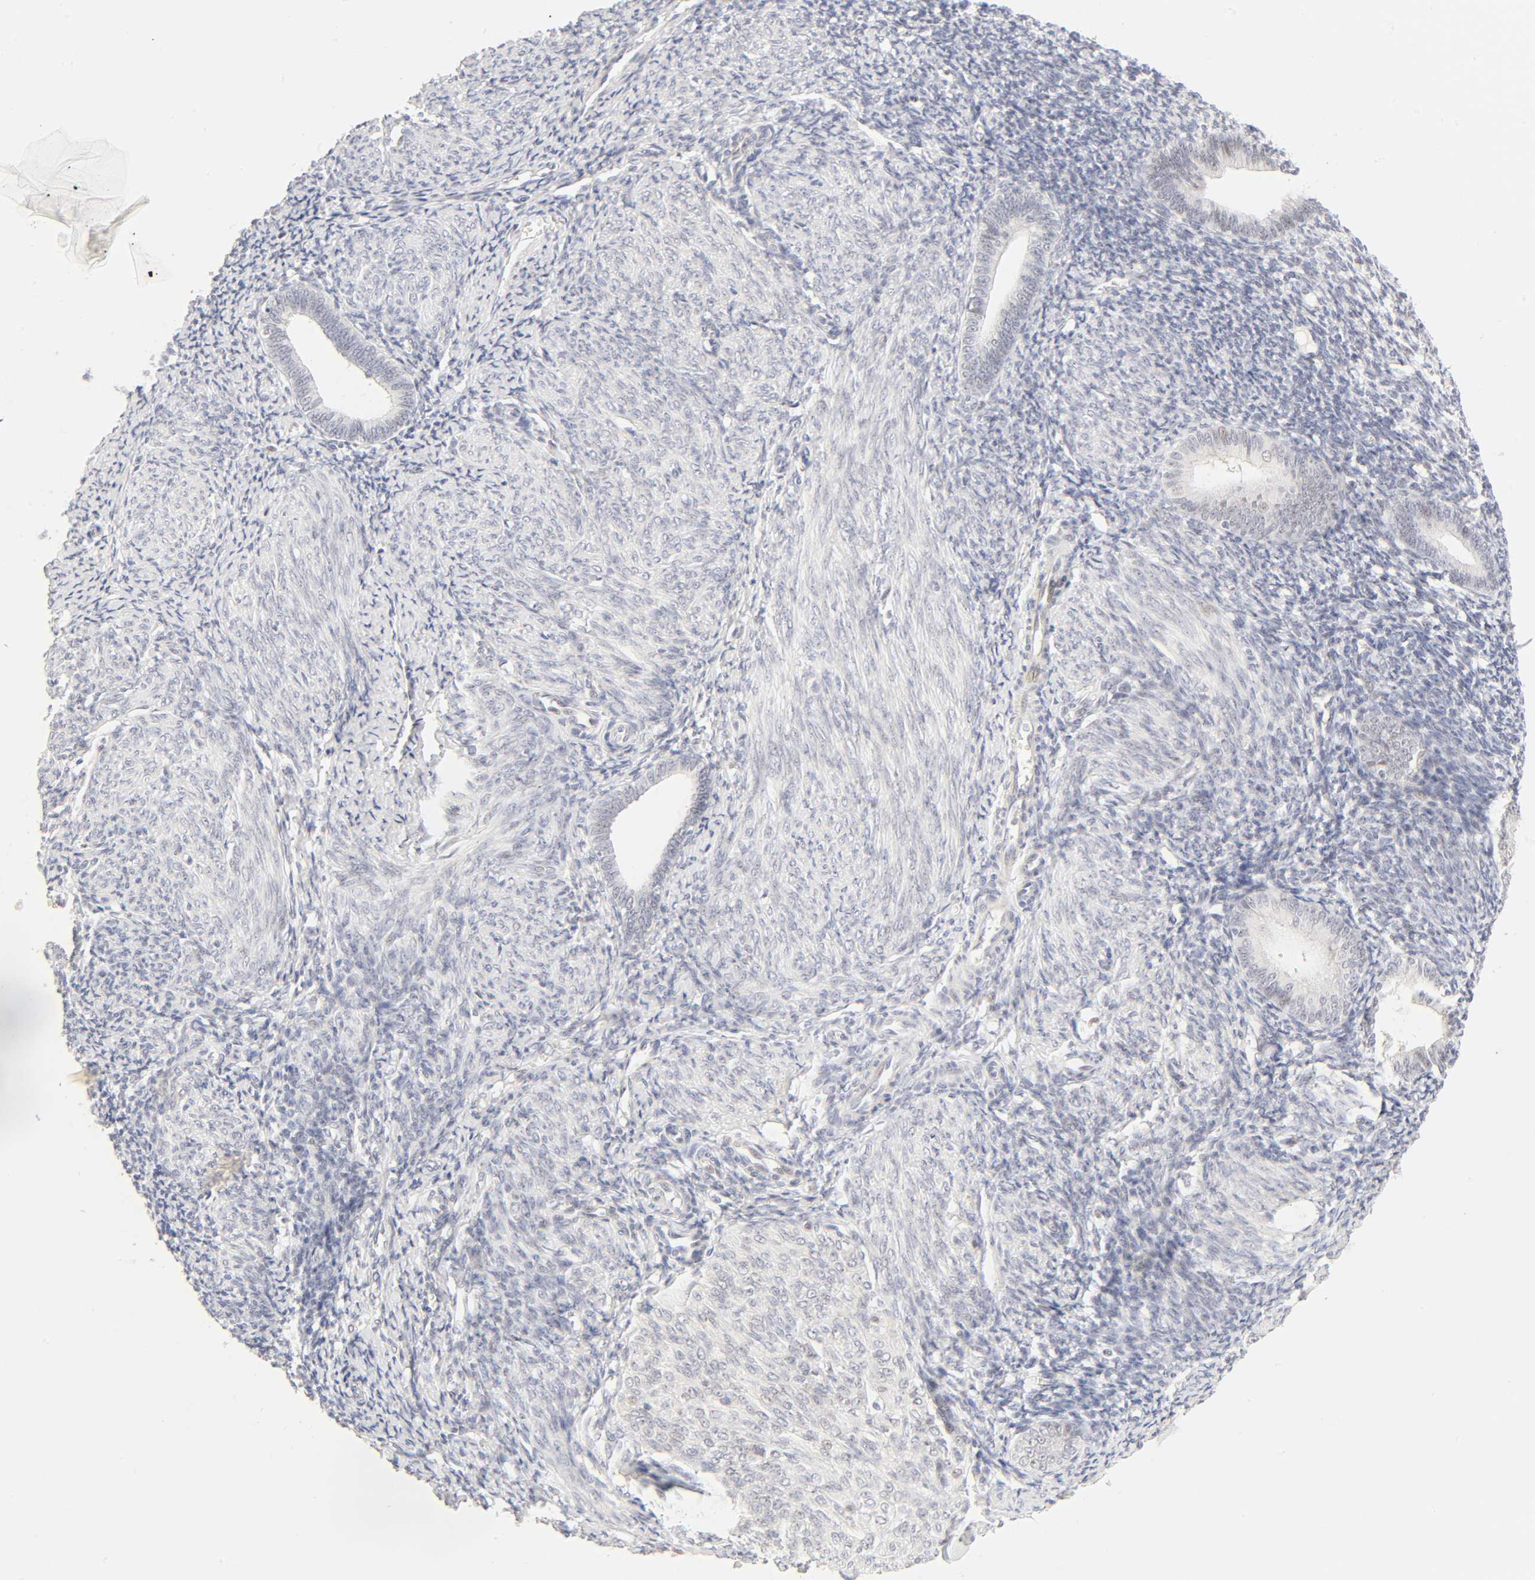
{"staining": {"intensity": "negative", "quantity": "none", "location": "none"}, "tissue": "endometrium", "cell_type": "Cells in endometrial stroma", "image_type": "normal", "snomed": [{"axis": "morphology", "description": "Normal tissue, NOS"}, {"axis": "topography", "description": "Endometrium"}], "caption": "Cells in endometrial stroma are negative for protein expression in unremarkable human endometrium. (DAB (3,3'-diaminobenzidine) immunohistochemistry visualized using brightfield microscopy, high magnification).", "gene": "MNAT1", "patient": {"sex": "female", "age": 57}}